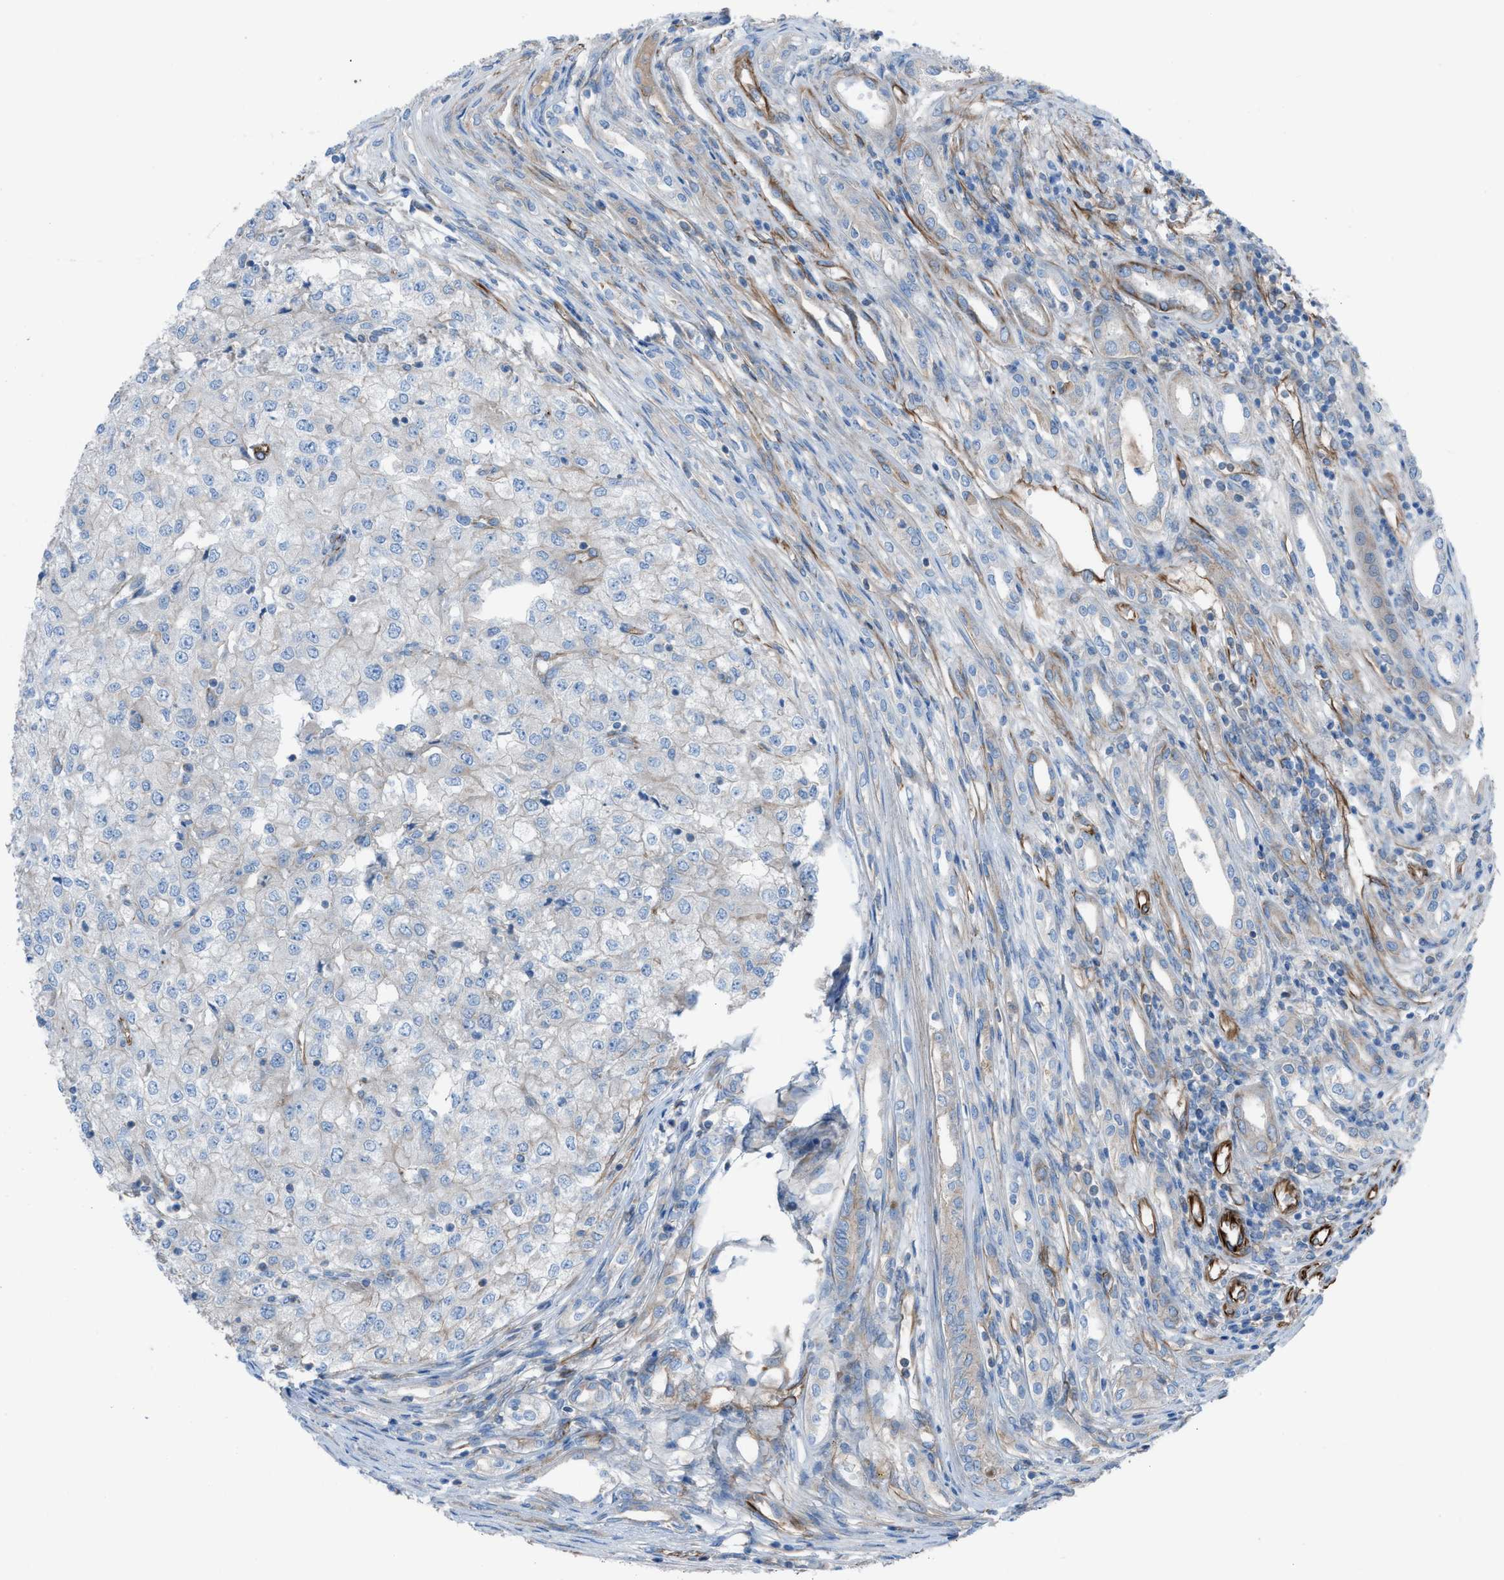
{"staining": {"intensity": "negative", "quantity": "none", "location": "none"}, "tissue": "renal cancer", "cell_type": "Tumor cells", "image_type": "cancer", "snomed": [{"axis": "morphology", "description": "Adenocarcinoma, NOS"}, {"axis": "topography", "description": "Kidney"}], "caption": "DAB immunohistochemical staining of adenocarcinoma (renal) reveals no significant expression in tumor cells.", "gene": "CABP7", "patient": {"sex": "female", "age": 54}}